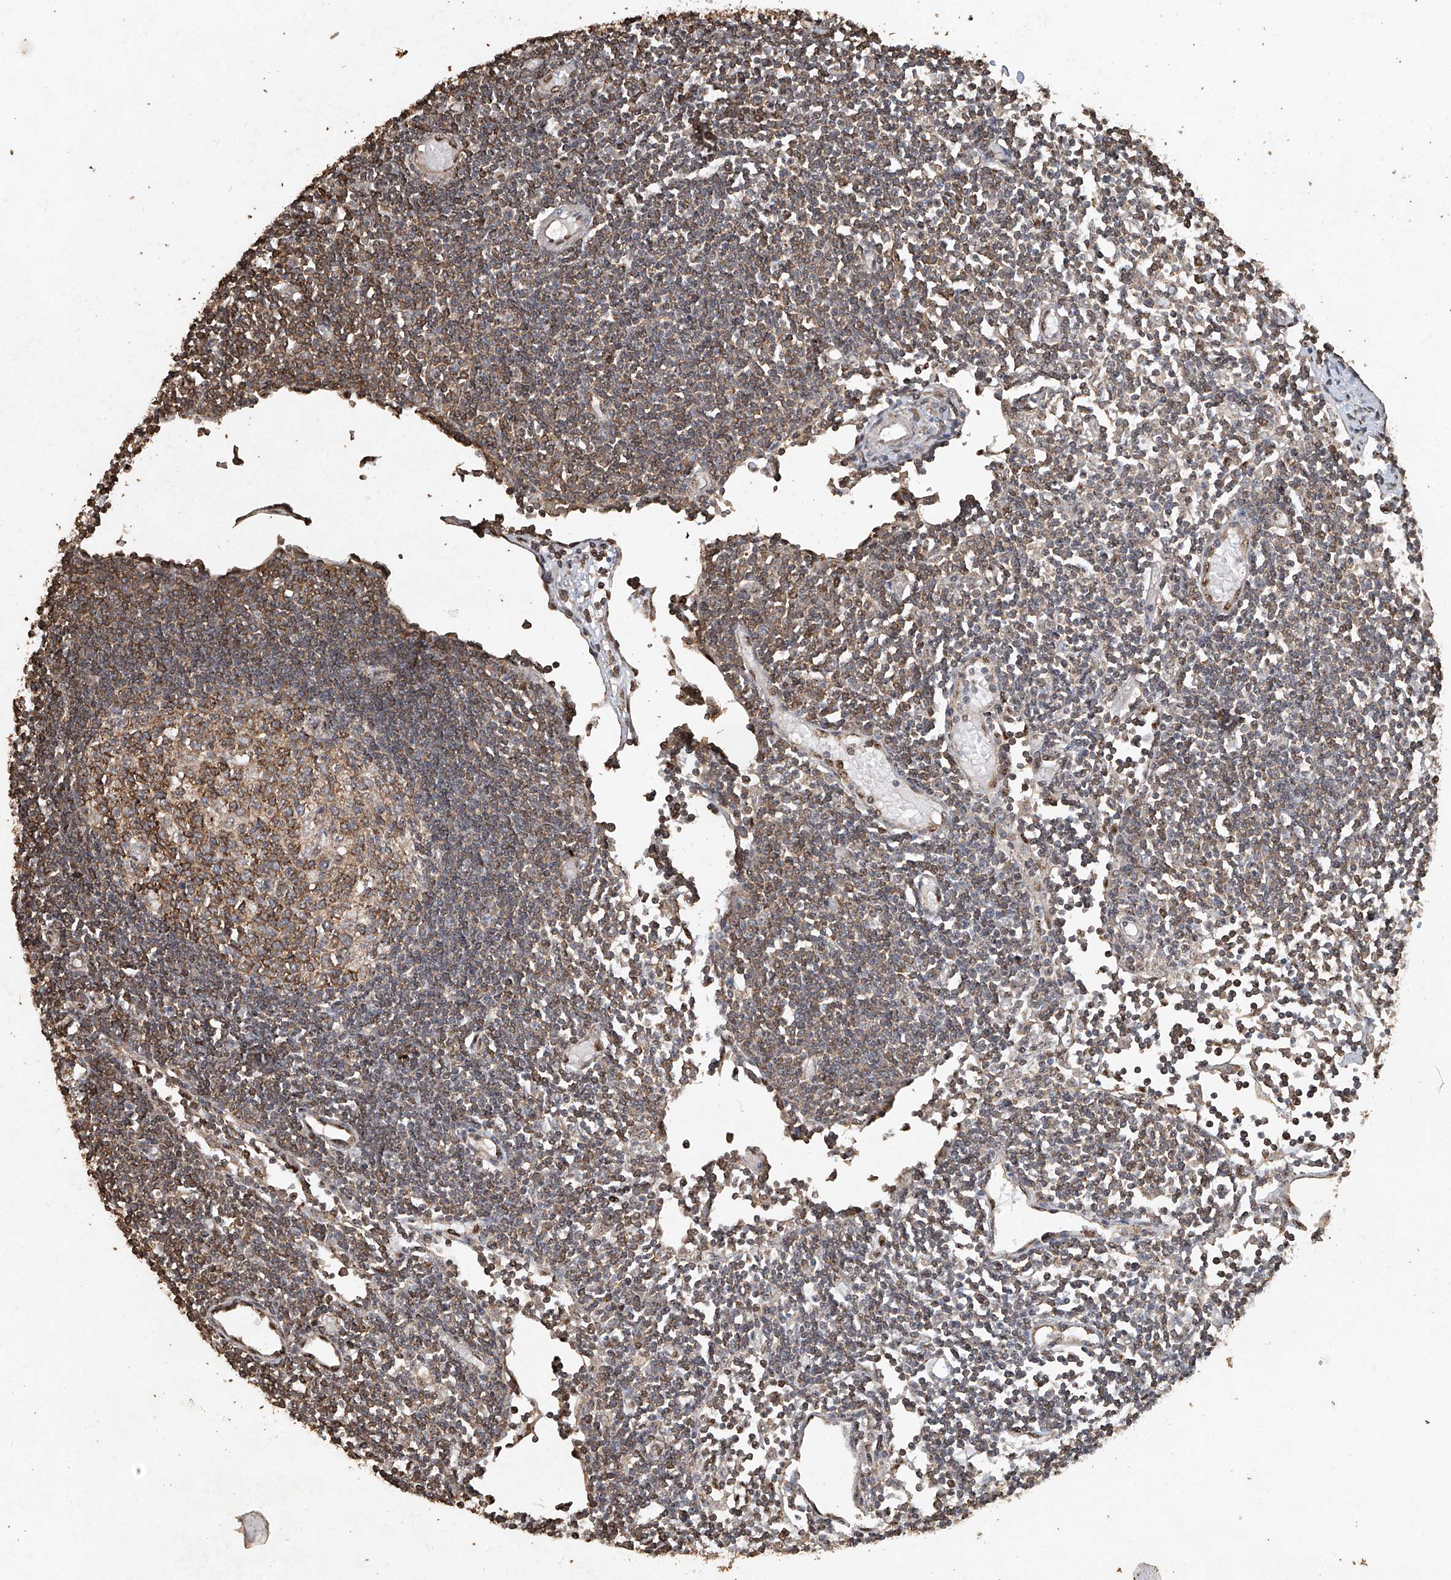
{"staining": {"intensity": "moderate", "quantity": "25%-75%", "location": "cytoplasmic/membranous"}, "tissue": "lymph node", "cell_type": "Germinal center cells", "image_type": "normal", "snomed": [{"axis": "morphology", "description": "Normal tissue, NOS"}, {"axis": "topography", "description": "Lymph node"}], "caption": "Approximately 25%-75% of germinal center cells in benign lymph node exhibit moderate cytoplasmic/membranous protein staining as visualized by brown immunohistochemical staining.", "gene": "ERBB3", "patient": {"sex": "female", "age": 11}}